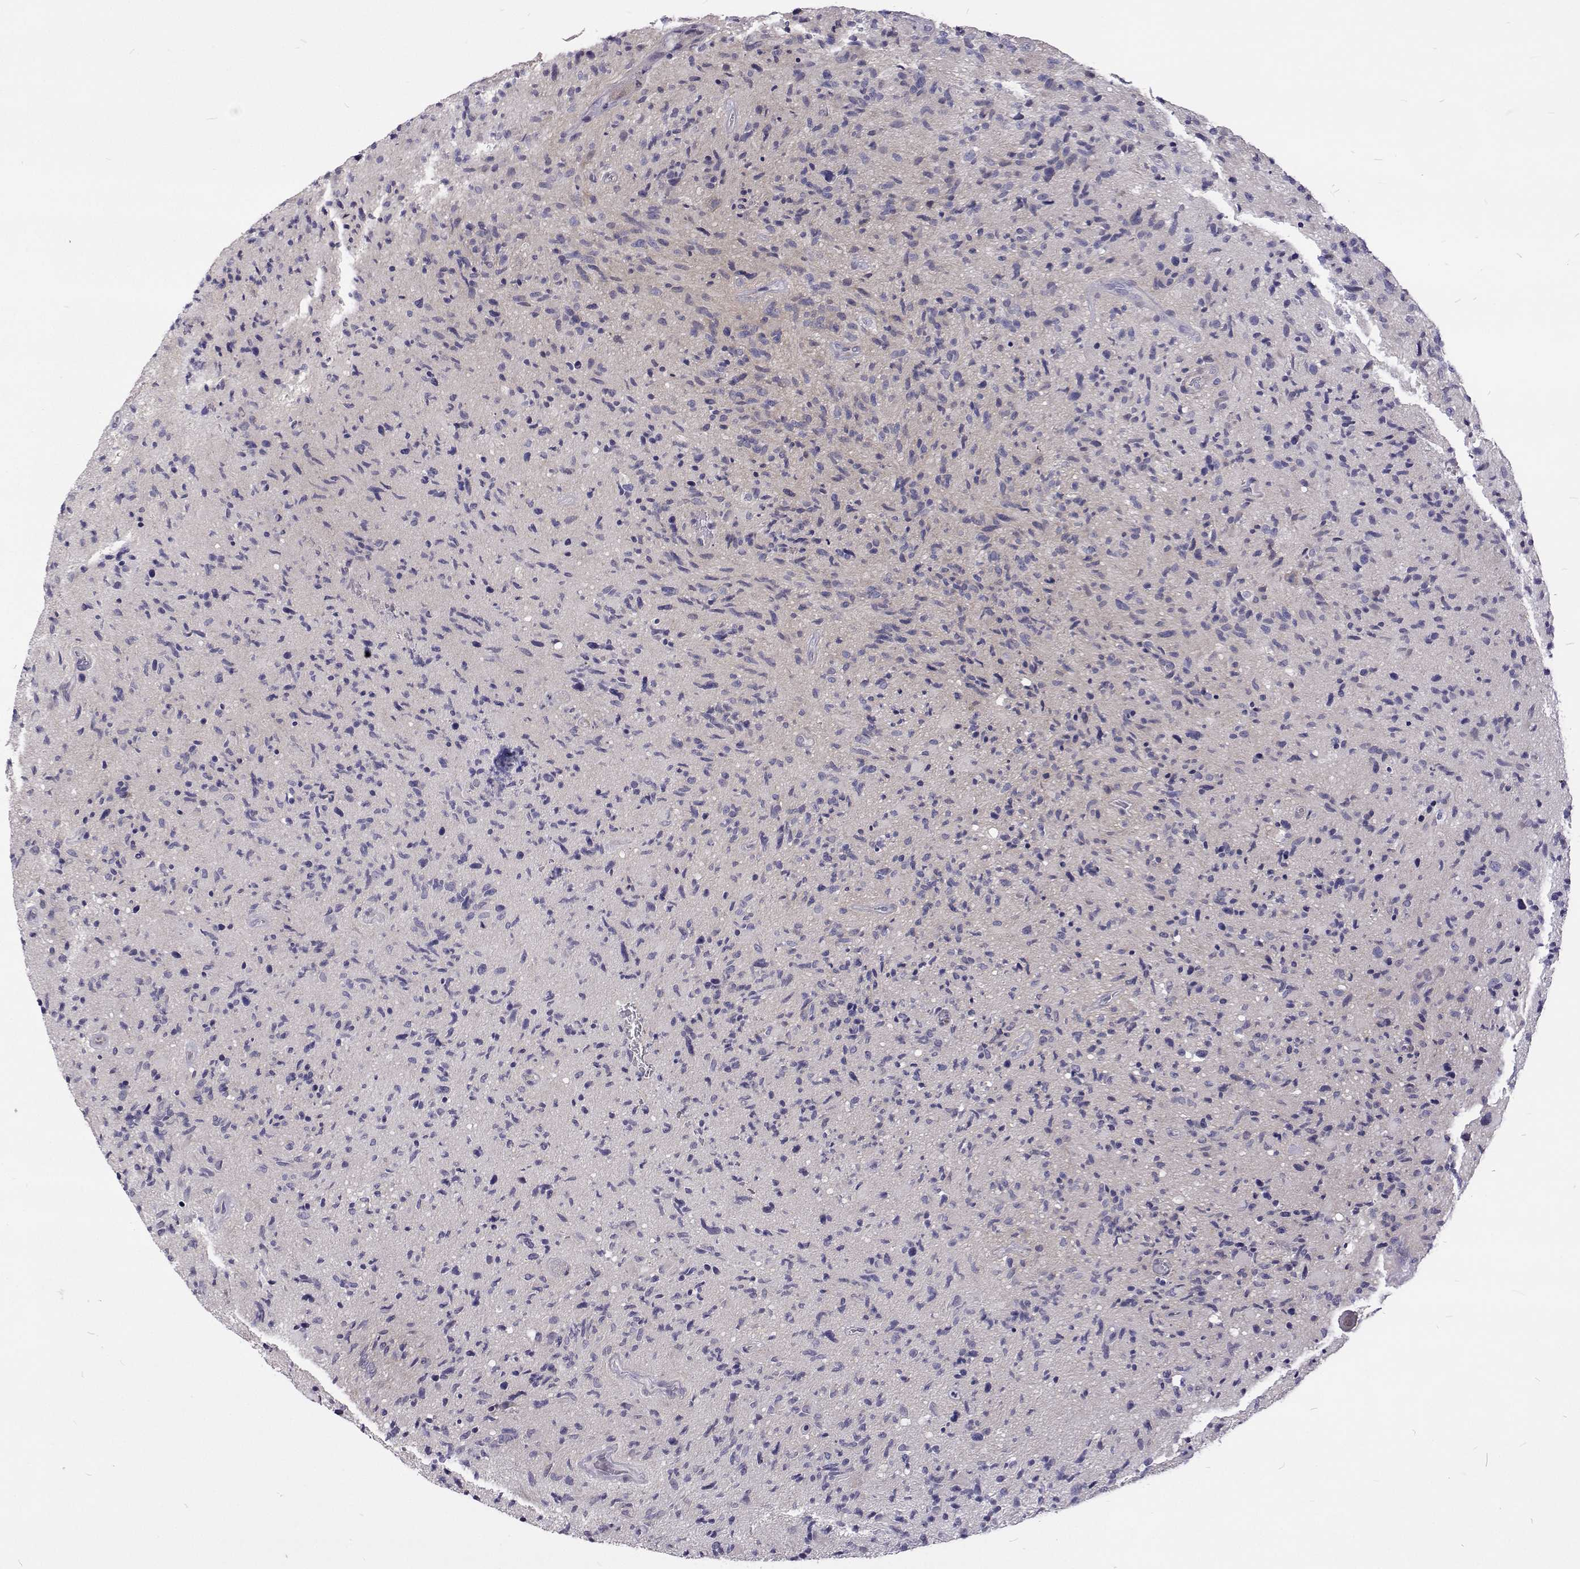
{"staining": {"intensity": "negative", "quantity": "none", "location": "none"}, "tissue": "glioma", "cell_type": "Tumor cells", "image_type": "cancer", "snomed": [{"axis": "morphology", "description": "Glioma, malignant, High grade"}, {"axis": "topography", "description": "Brain"}], "caption": "Immunohistochemistry of human glioma exhibits no positivity in tumor cells. (Stains: DAB (3,3'-diaminobenzidine) IHC with hematoxylin counter stain, Microscopy: brightfield microscopy at high magnification).", "gene": "NPR3", "patient": {"sex": "male", "age": 54}}